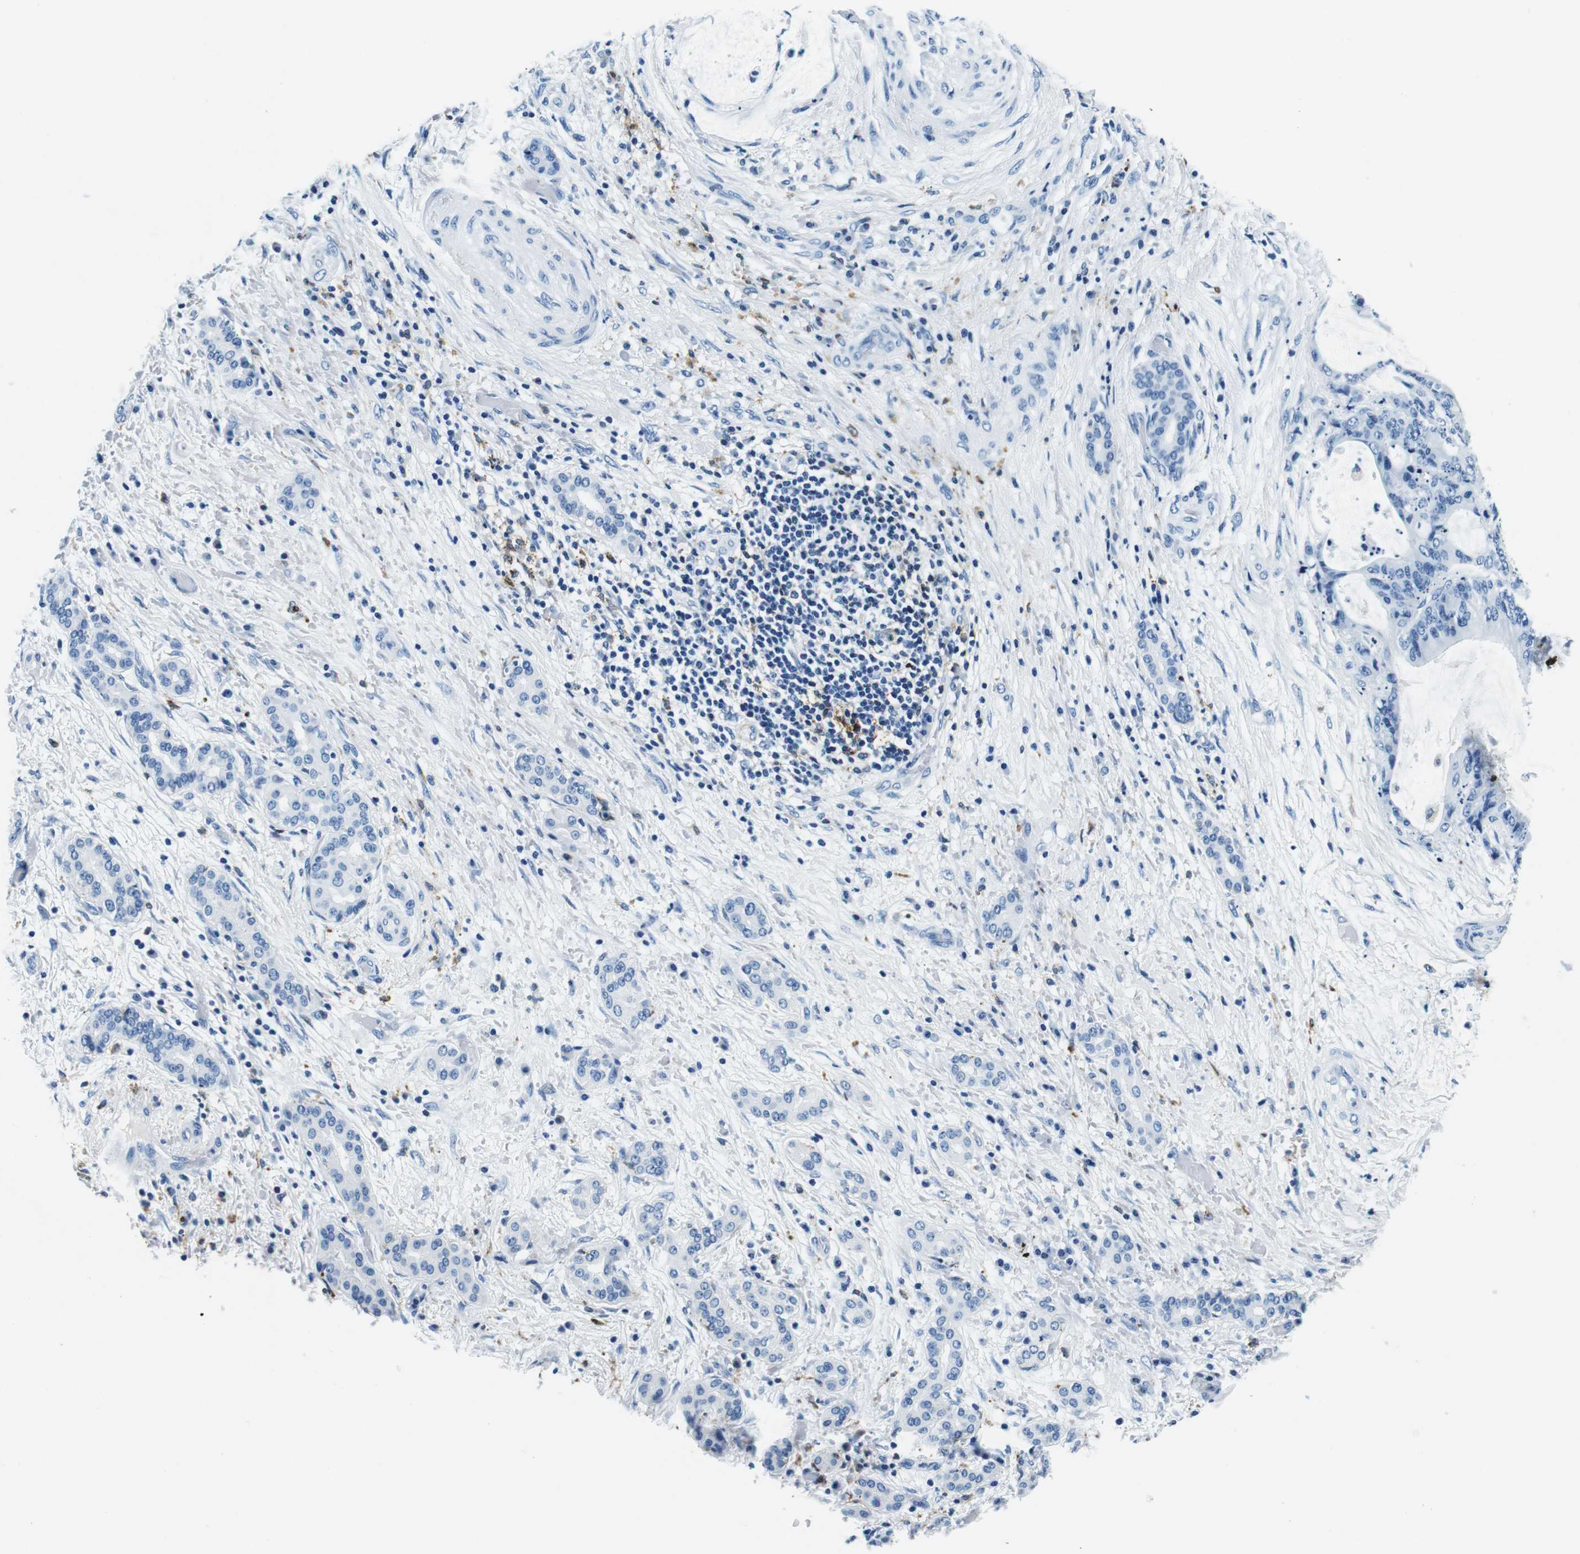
{"staining": {"intensity": "negative", "quantity": "none", "location": "none"}, "tissue": "liver cancer", "cell_type": "Tumor cells", "image_type": "cancer", "snomed": [{"axis": "morphology", "description": "Cholangiocarcinoma"}, {"axis": "topography", "description": "Liver"}], "caption": "A photomicrograph of human liver cholangiocarcinoma is negative for staining in tumor cells. (Brightfield microscopy of DAB immunohistochemistry (IHC) at high magnification).", "gene": "HLA-DRB1", "patient": {"sex": "female", "age": 73}}